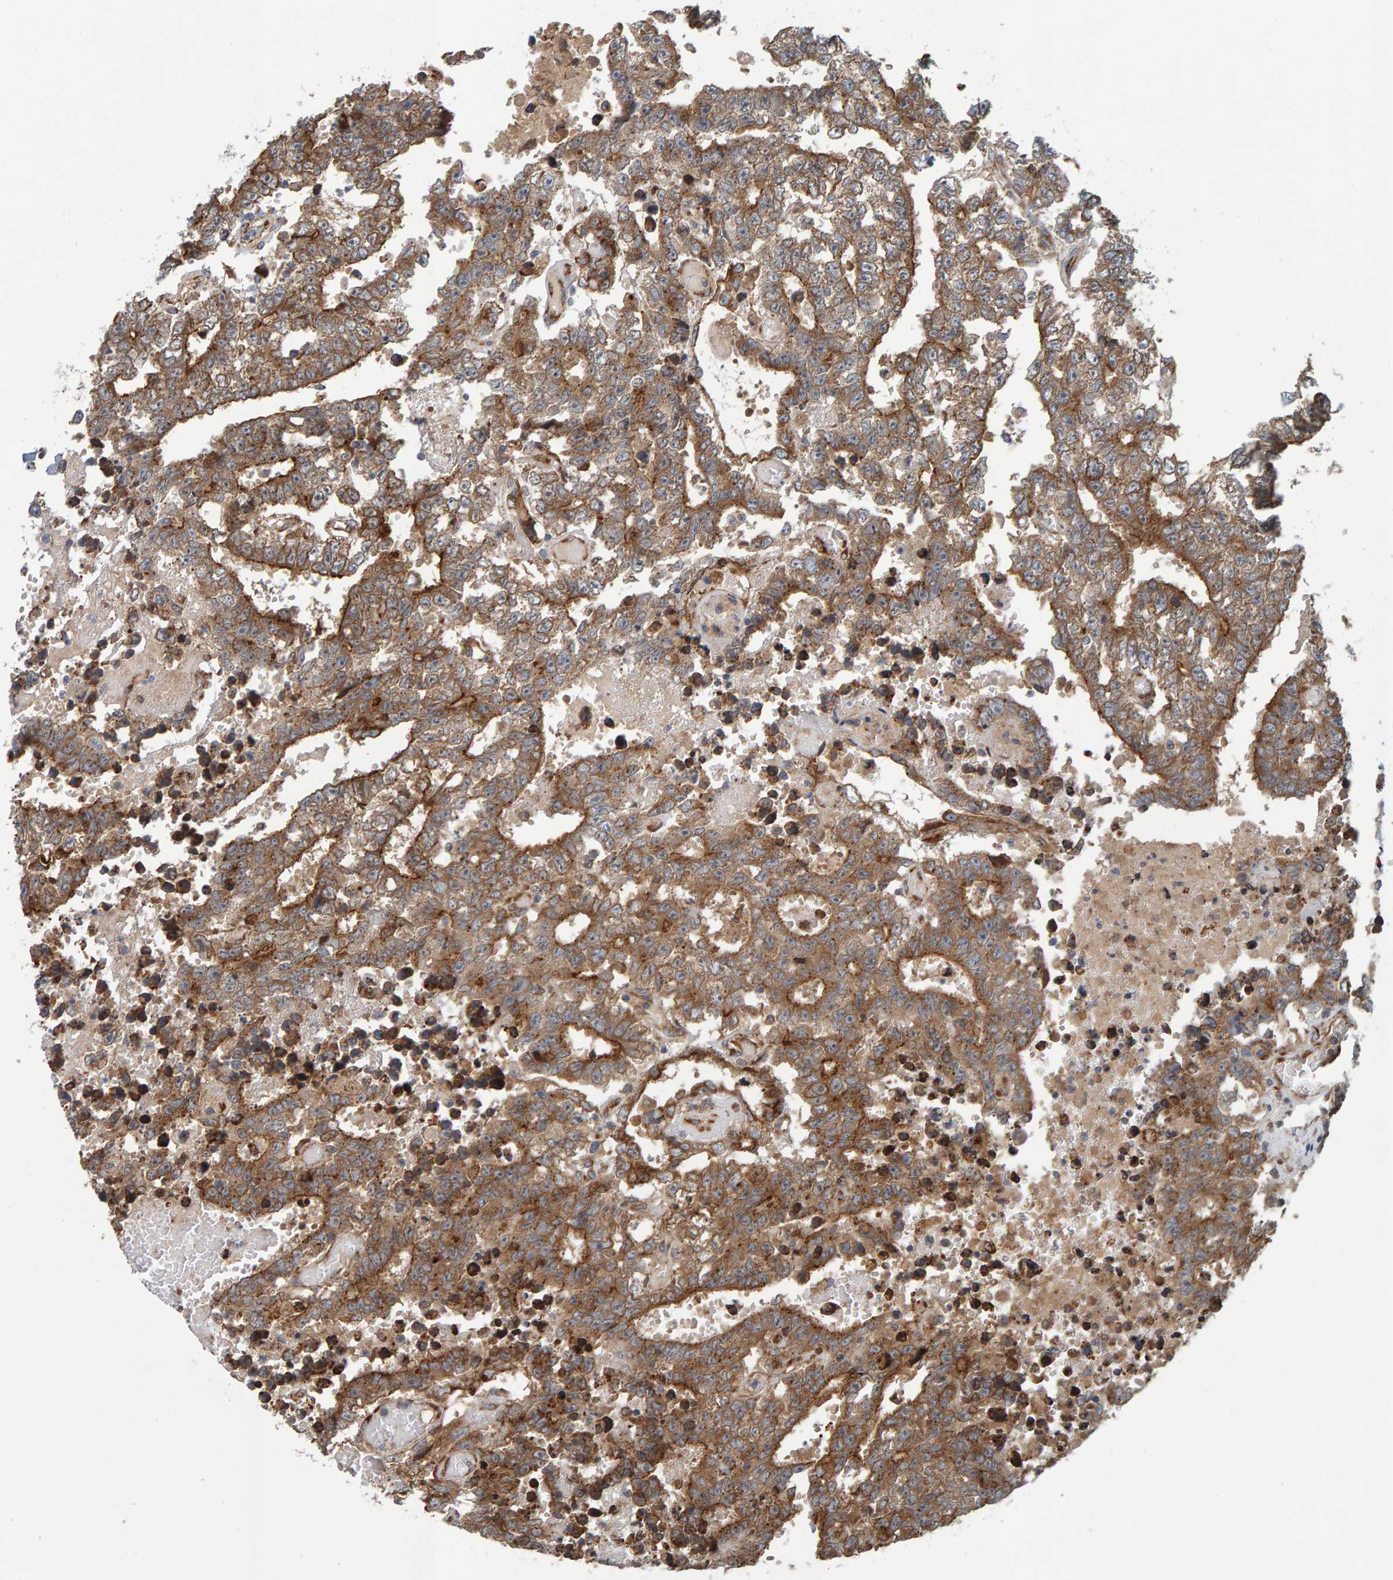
{"staining": {"intensity": "moderate", "quantity": ">75%", "location": "cytoplasmic/membranous"}, "tissue": "testis cancer", "cell_type": "Tumor cells", "image_type": "cancer", "snomed": [{"axis": "morphology", "description": "Carcinoma, Embryonal, NOS"}, {"axis": "topography", "description": "Testis"}], "caption": "High-magnification brightfield microscopy of testis embryonal carcinoma stained with DAB (3,3'-diaminobenzidine) (brown) and counterstained with hematoxylin (blue). tumor cells exhibit moderate cytoplasmic/membranous positivity is appreciated in about>75% of cells.", "gene": "BAIAP2", "patient": {"sex": "male", "age": 25}}